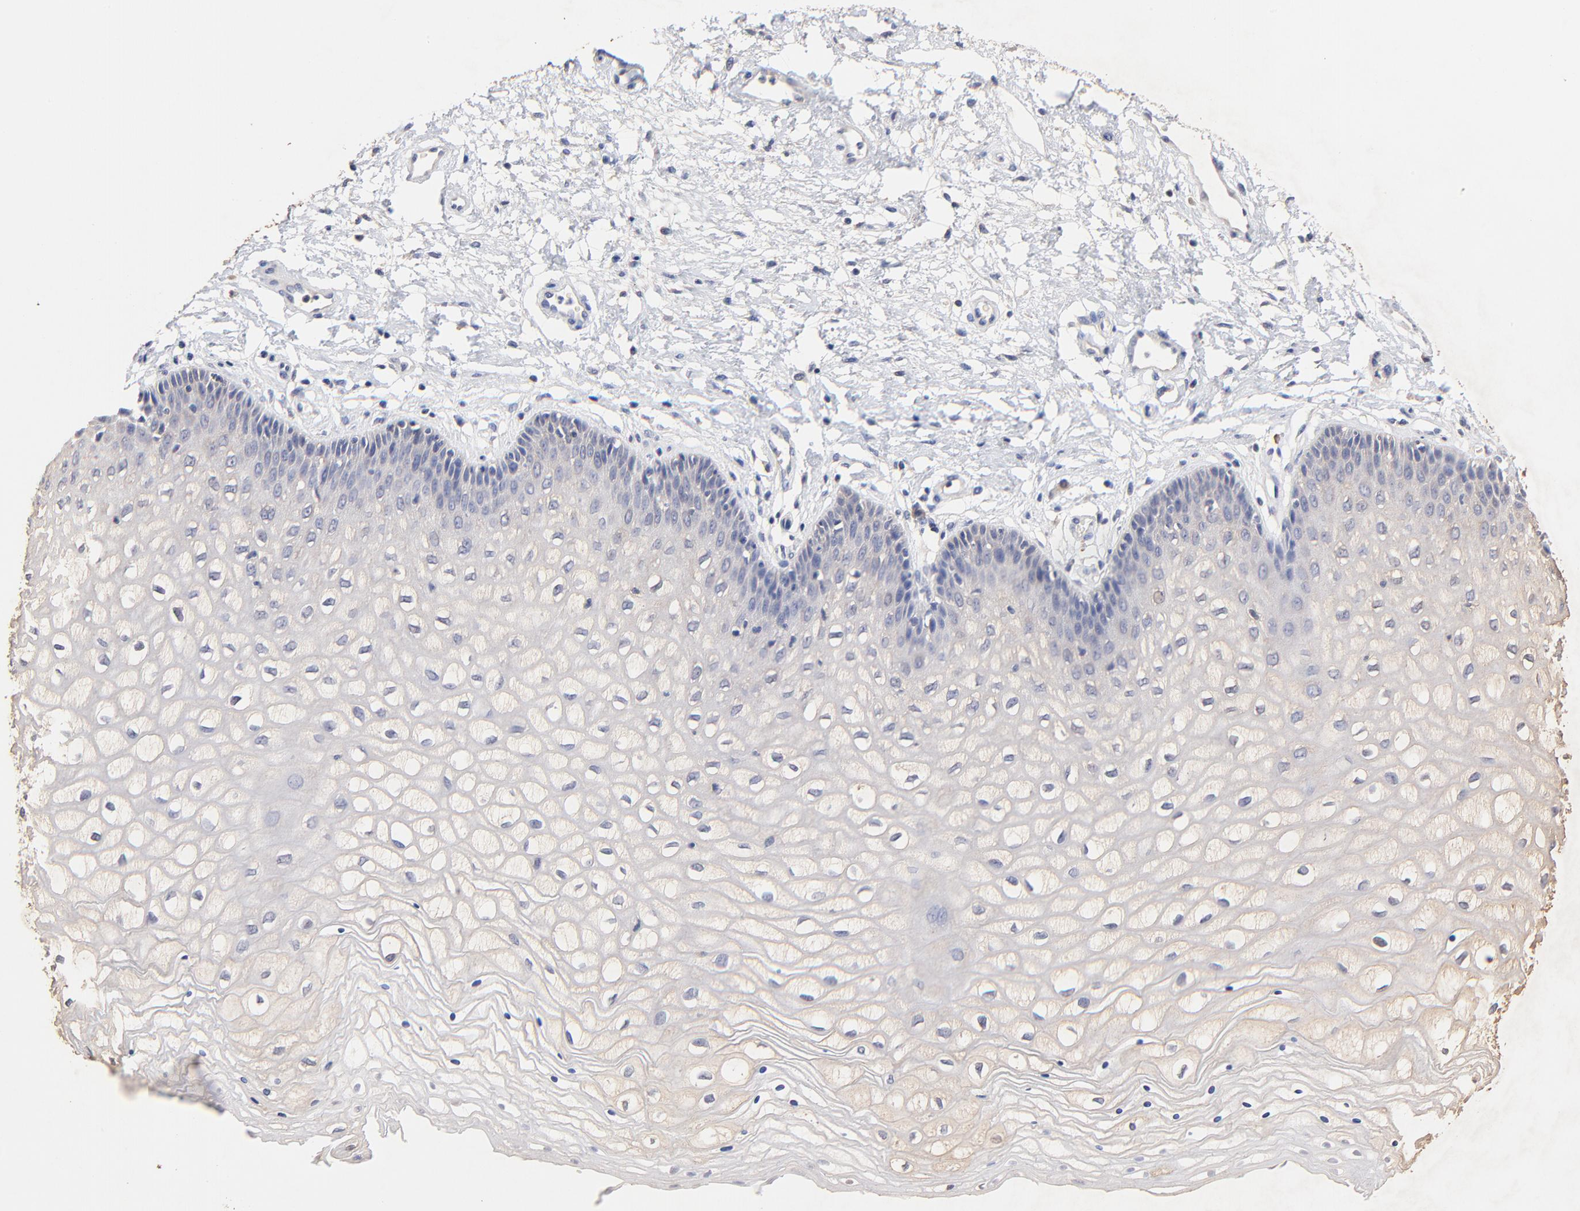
{"staining": {"intensity": "weak", "quantity": "25%-75%", "location": "cytoplasmic/membranous"}, "tissue": "vagina", "cell_type": "Squamous epithelial cells", "image_type": "normal", "snomed": [{"axis": "morphology", "description": "Normal tissue, NOS"}, {"axis": "topography", "description": "Vagina"}], "caption": "Protein staining of unremarkable vagina exhibits weak cytoplasmic/membranous staining in approximately 25%-75% of squamous epithelial cells.", "gene": "TWNK", "patient": {"sex": "female", "age": 34}}